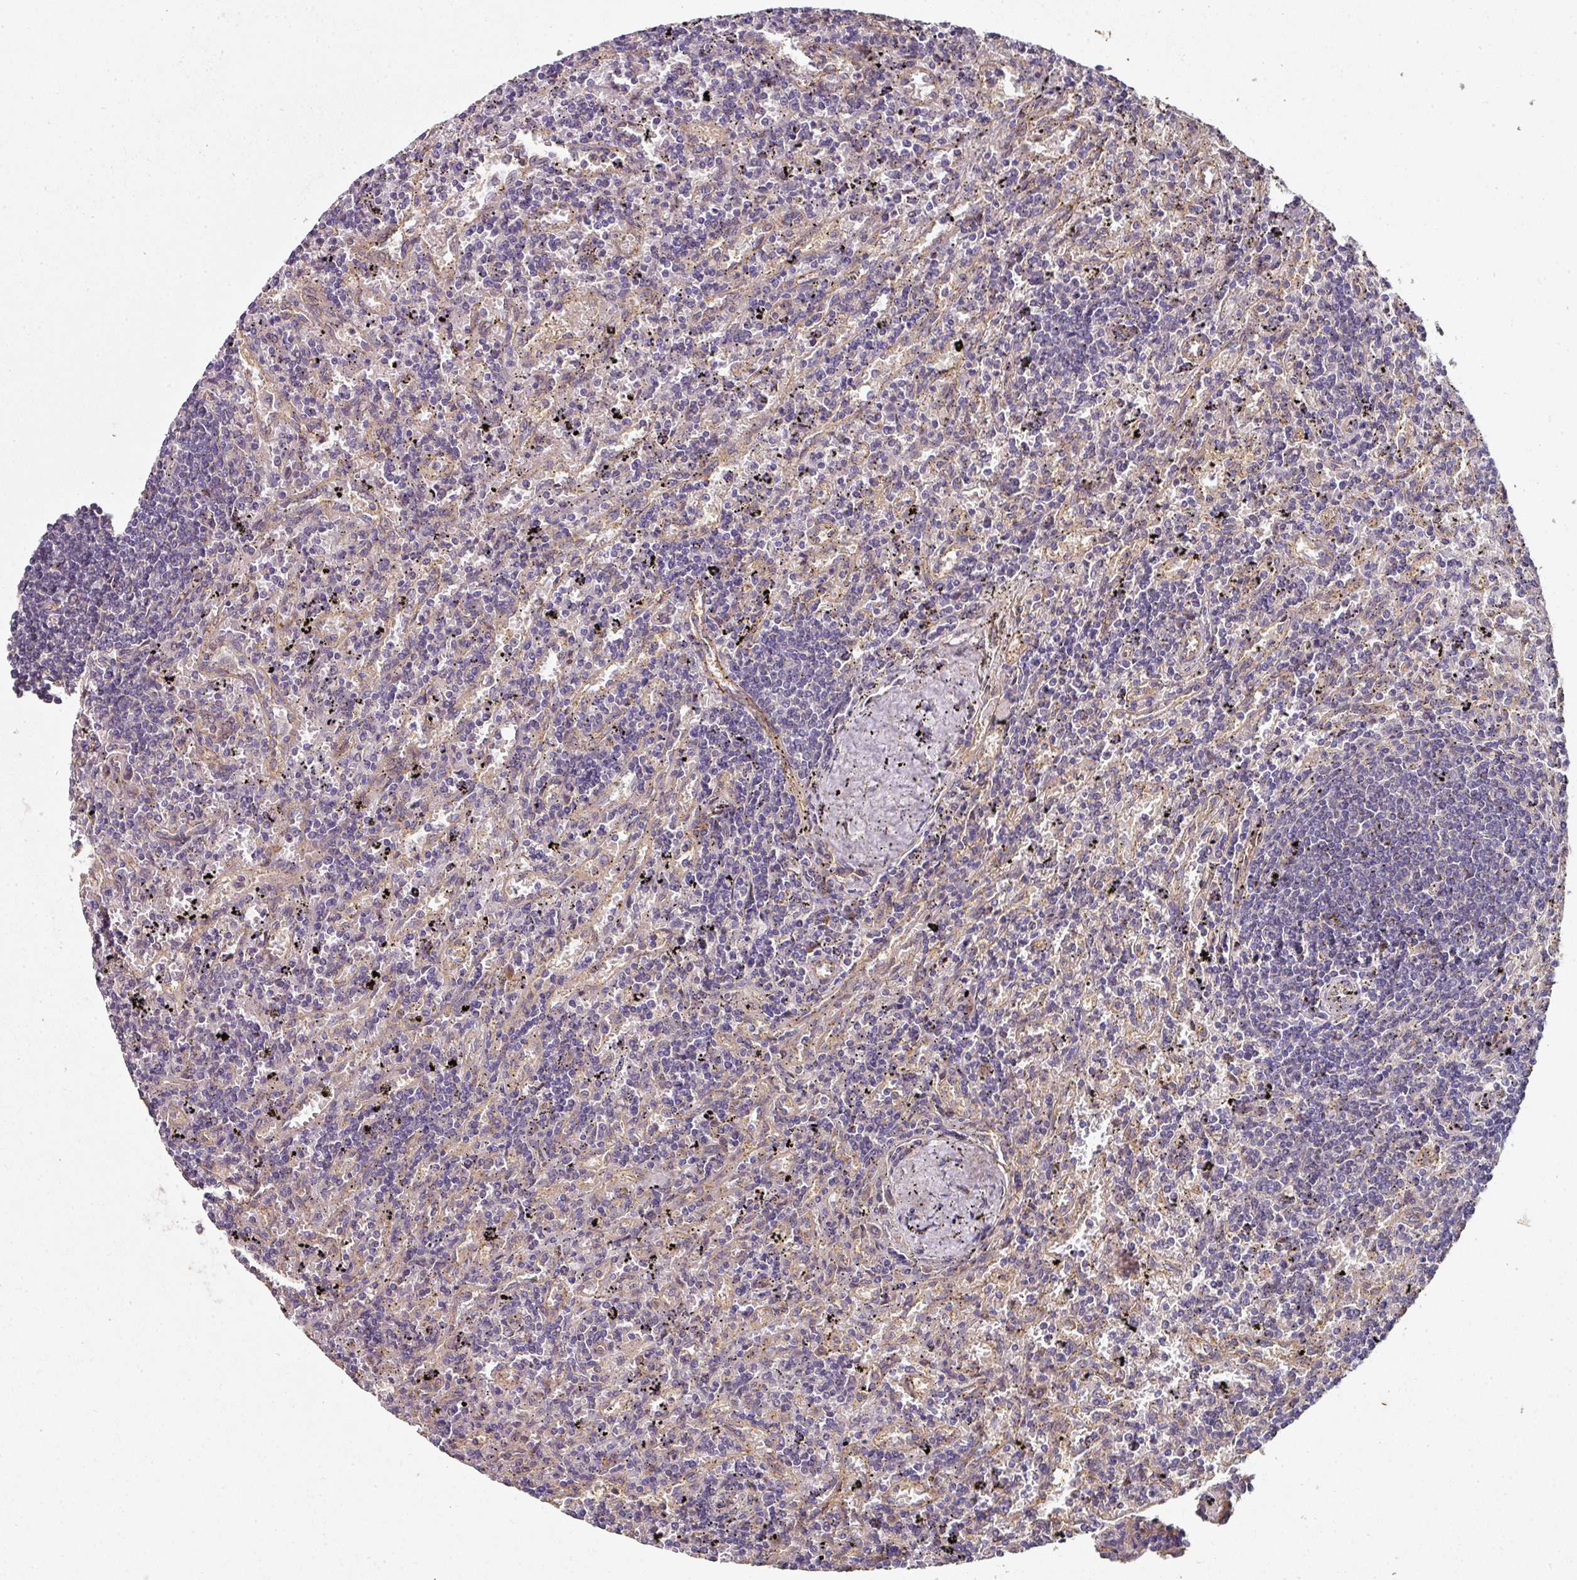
{"staining": {"intensity": "negative", "quantity": "none", "location": "none"}, "tissue": "lymphoma", "cell_type": "Tumor cells", "image_type": "cancer", "snomed": [{"axis": "morphology", "description": "Malignant lymphoma, non-Hodgkin's type, Low grade"}, {"axis": "topography", "description": "Spleen"}], "caption": "Immunohistochemical staining of human low-grade malignant lymphoma, non-Hodgkin's type exhibits no significant expression in tumor cells.", "gene": "C4orf48", "patient": {"sex": "male", "age": 76}}